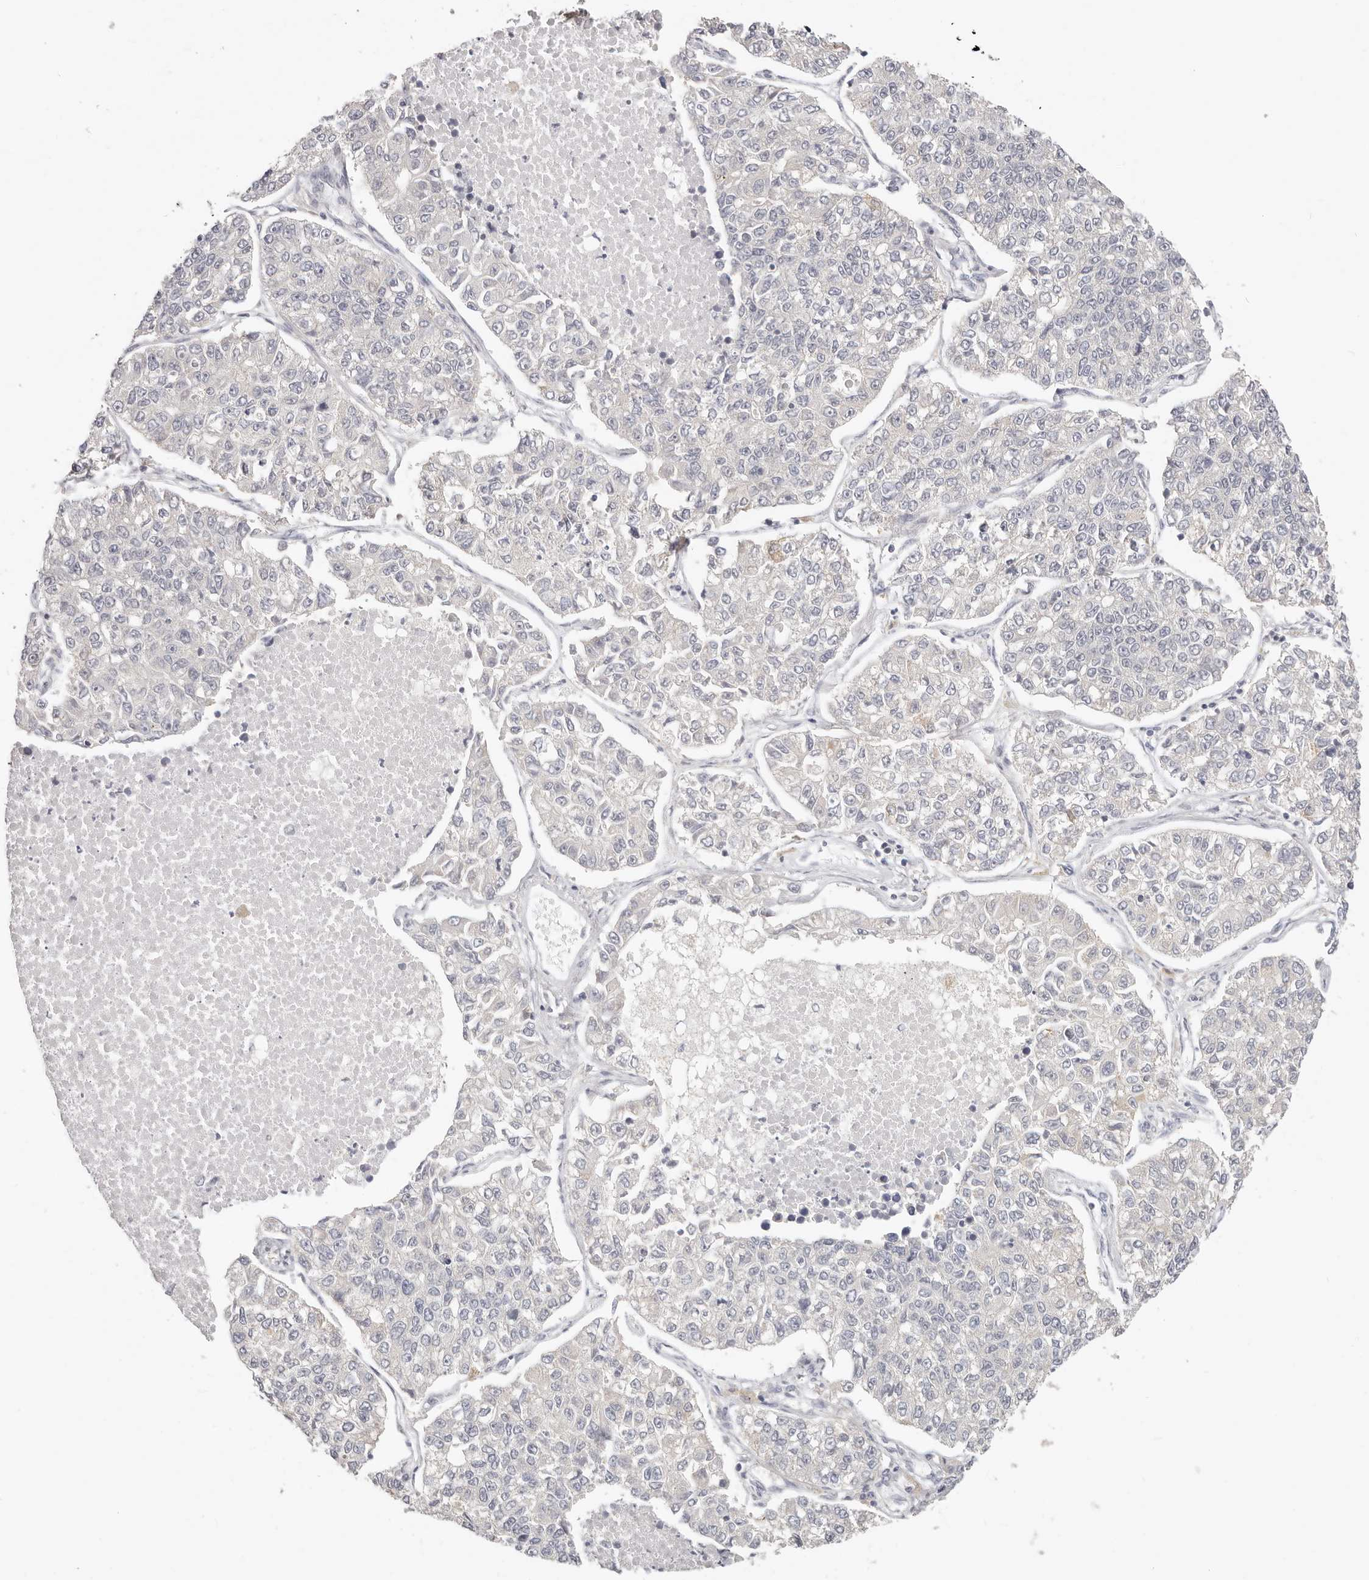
{"staining": {"intensity": "negative", "quantity": "none", "location": "none"}, "tissue": "lung cancer", "cell_type": "Tumor cells", "image_type": "cancer", "snomed": [{"axis": "morphology", "description": "Adenocarcinoma, NOS"}, {"axis": "topography", "description": "Lung"}], "caption": "Tumor cells are negative for brown protein staining in adenocarcinoma (lung).", "gene": "DTNBP1", "patient": {"sex": "male", "age": 49}}